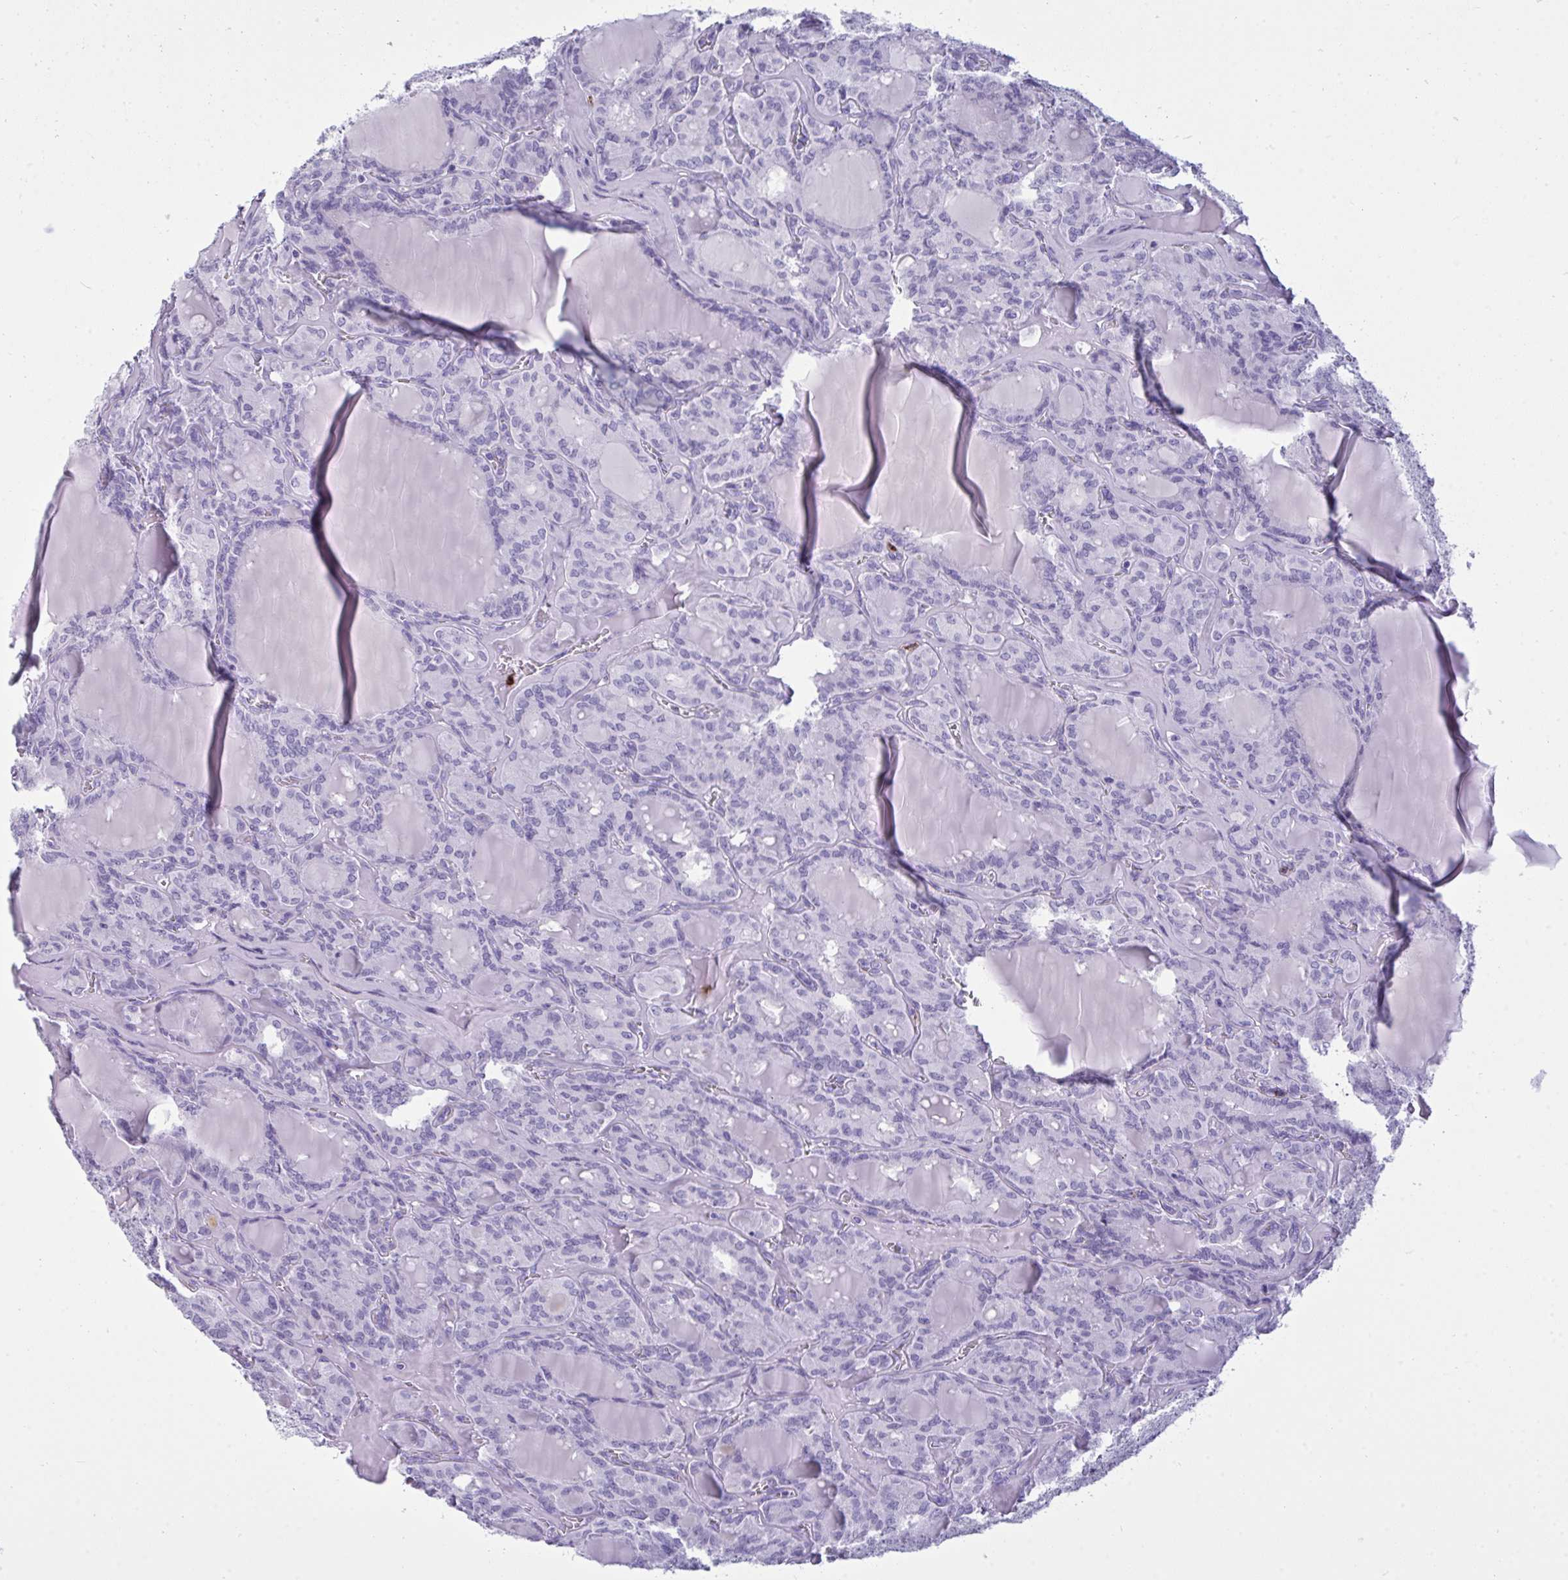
{"staining": {"intensity": "negative", "quantity": "none", "location": "none"}, "tissue": "thyroid cancer", "cell_type": "Tumor cells", "image_type": "cancer", "snomed": [{"axis": "morphology", "description": "Papillary adenocarcinoma, NOS"}, {"axis": "topography", "description": "Thyroid gland"}], "caption": "The micrograph shows no significant expression in tumor cells of papillary adenocarcinoma (thyroid).", "gene": "ARHGAP42", "patient": {"sex": "male", "age": 87}}